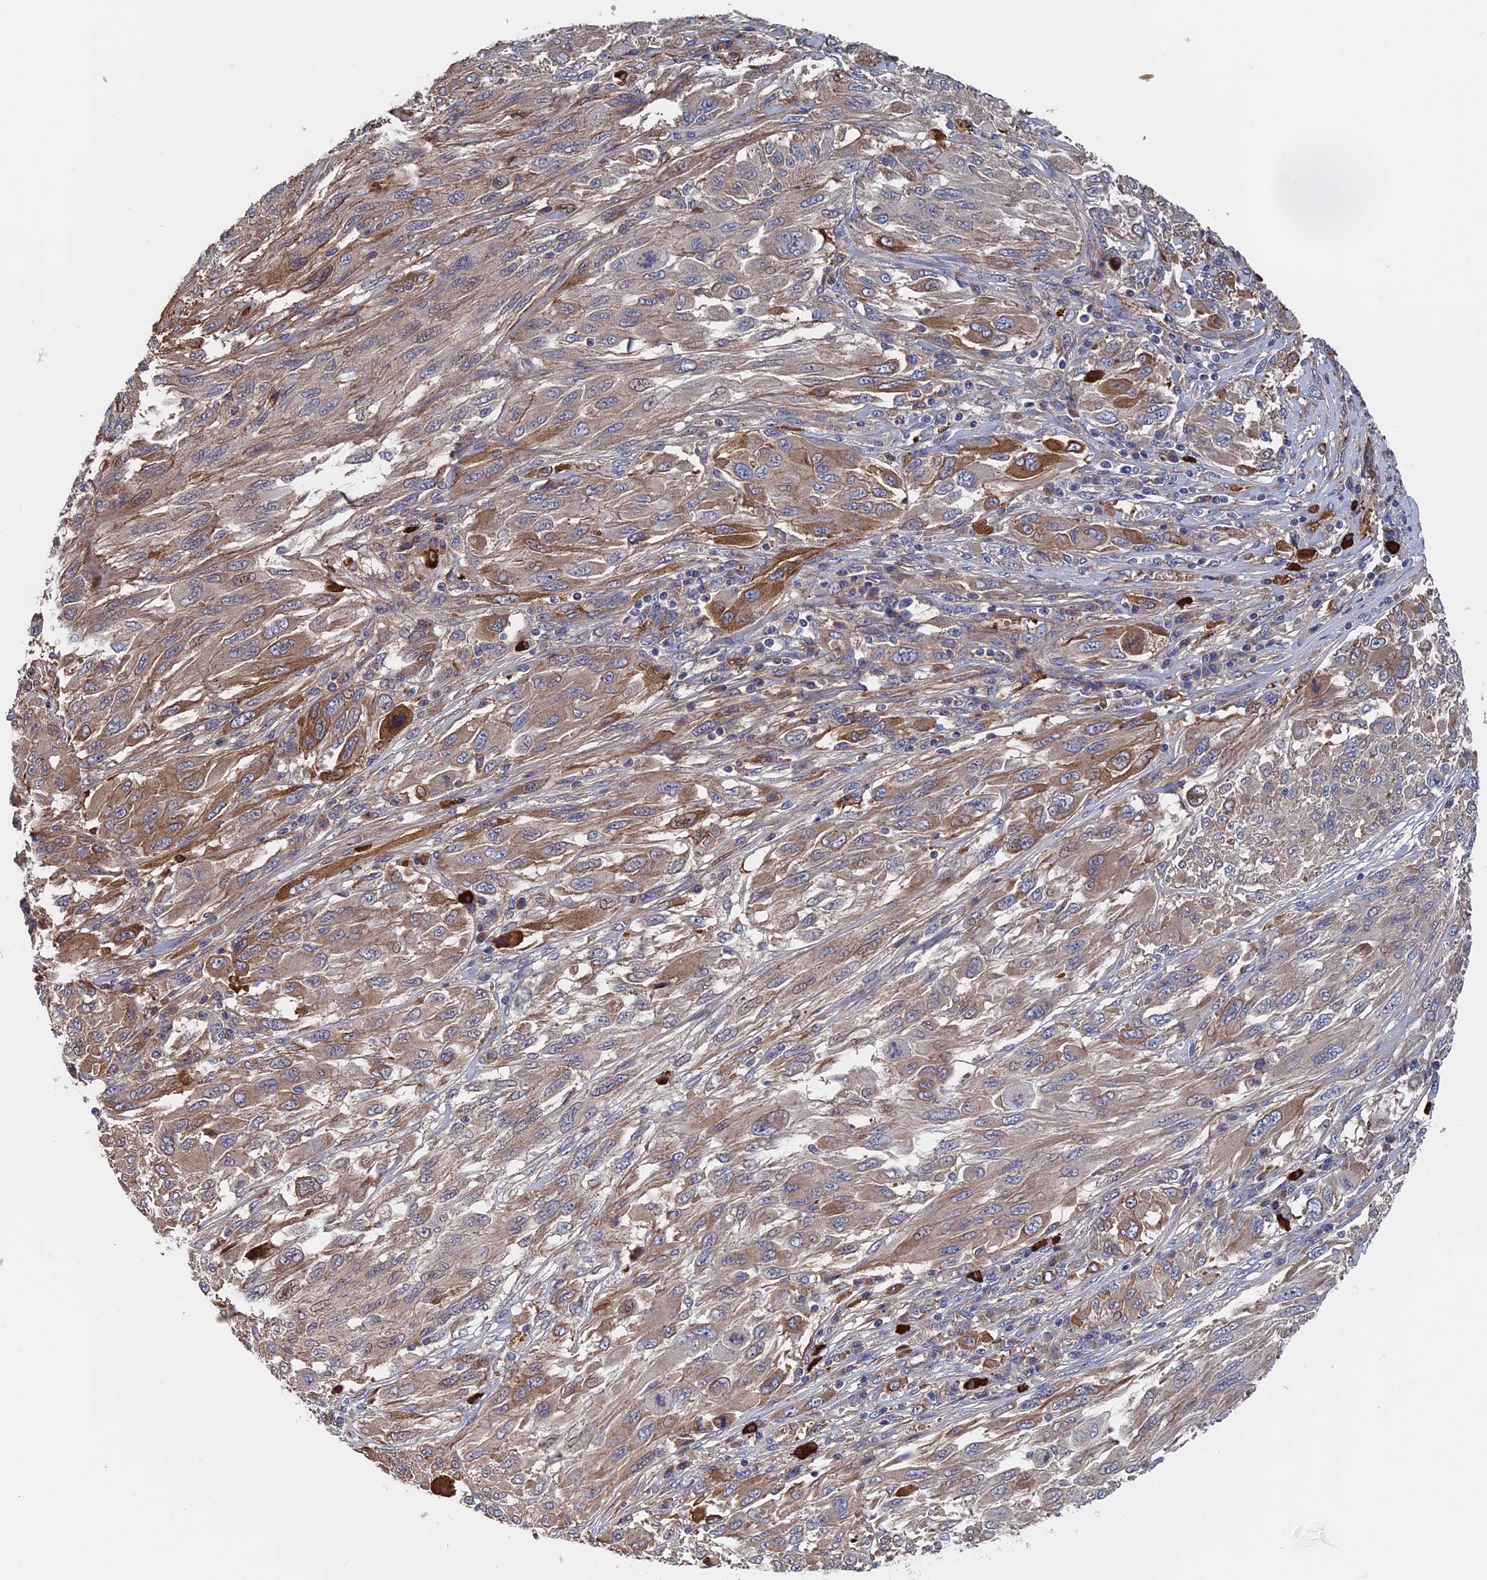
{"staining": {"intensity": "moderate", "quantity": ">75%", "location": "cytoplasmic/membranous"}, "tissue": "melanoma", "cell_type": "Tumor cells", "image_type": "cancer", "snomed": [{"axis": "morphology", "description": "Malignant melanoma, NOS"}, {"axis": "topography", "description": "Skin"}], "caption": "Malignant melanoma stained with a protein marker reveals moderate staining in tumor cells.", "gene": "RPUSD1", "patient": {"sex": "female", "age": 91}}